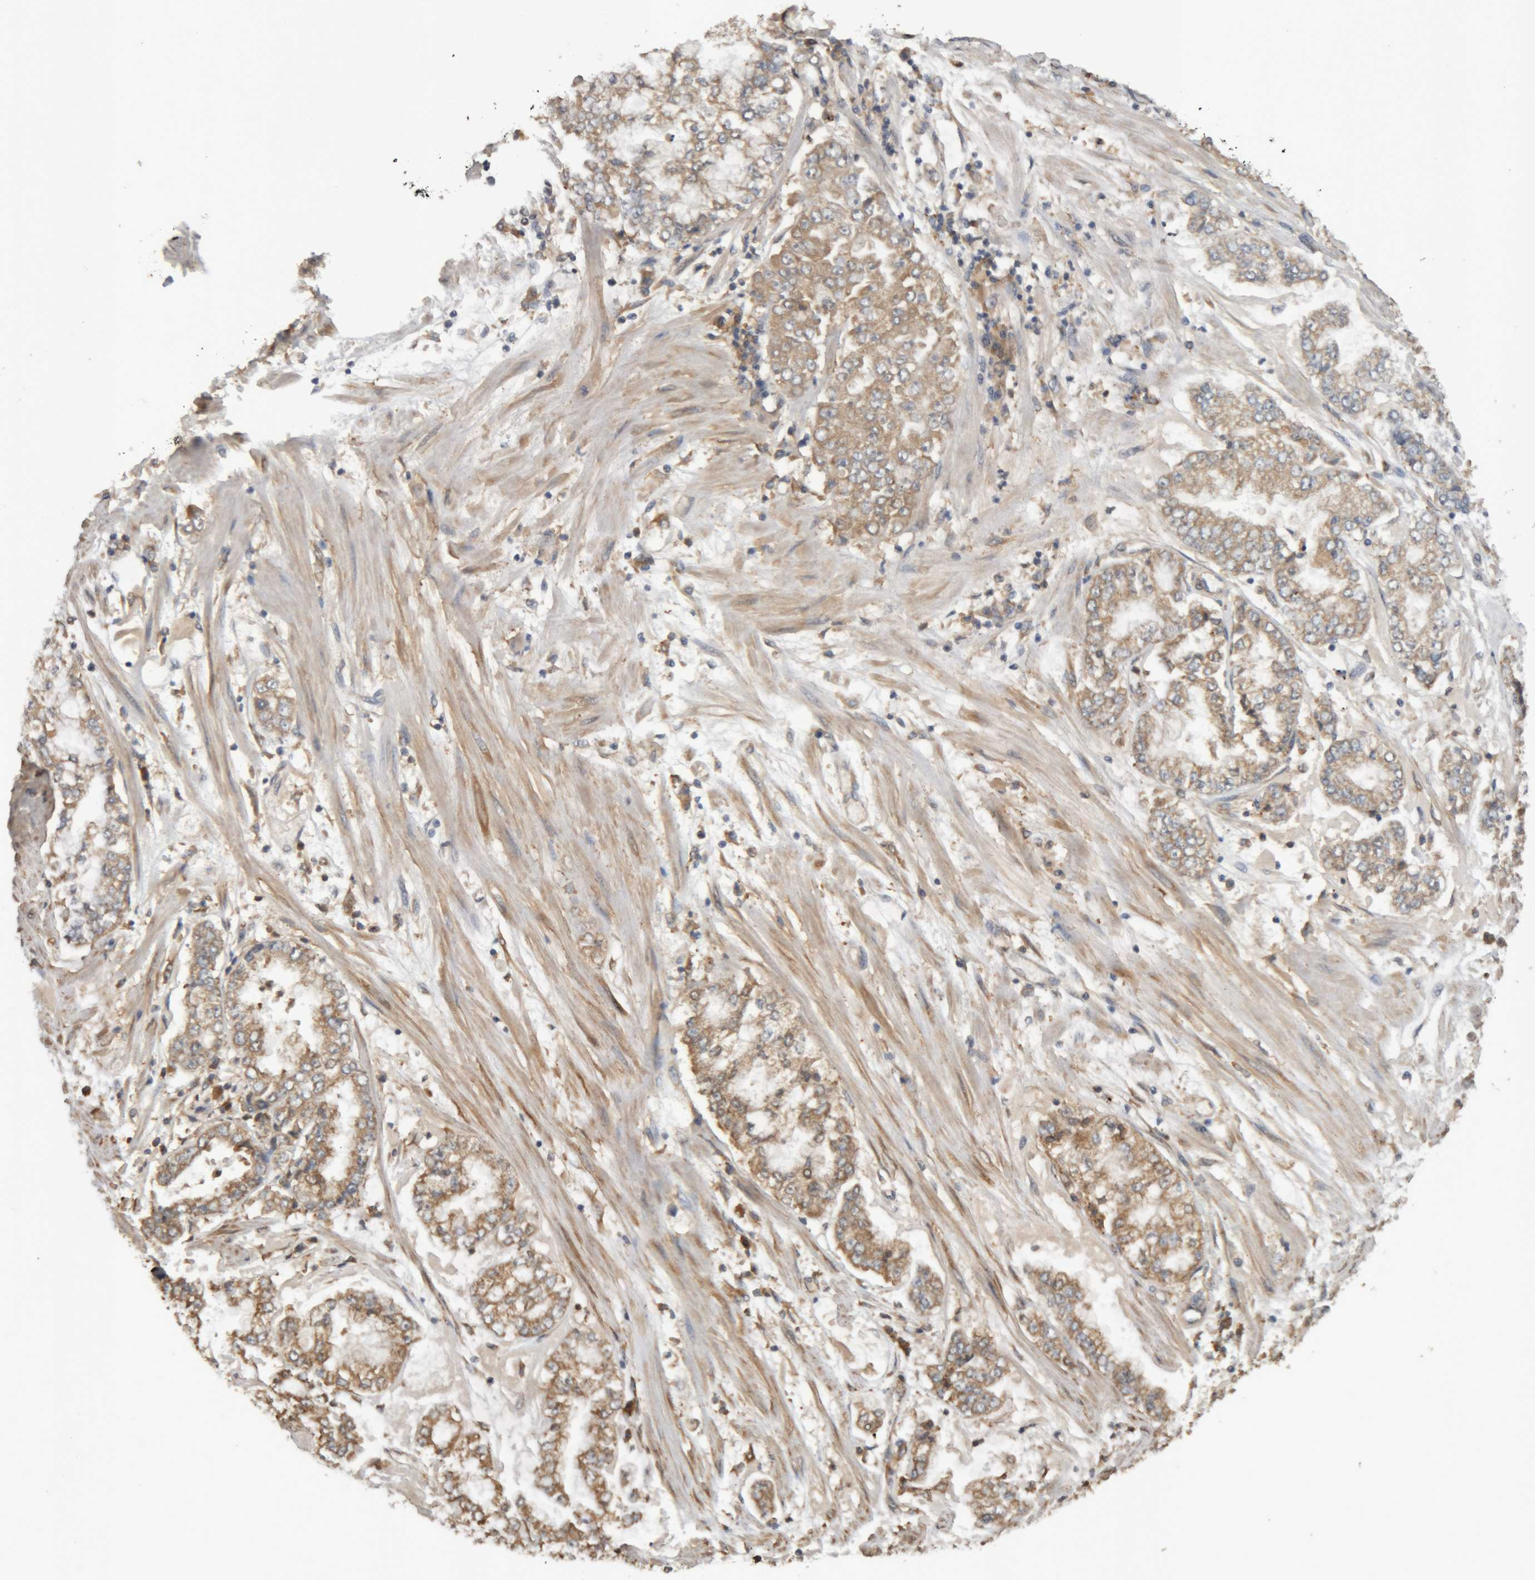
{"staining": {"intensity": "moderate", "quantity": ">75%", "location": "cytoplasmic/membranous"}, "tissue": "stomach cancer", "cell_type": "Tumor cells", "image_type": "cancer", "snomed": [{"axis": "morphology", "description": "Adenocarcinoma, NOS"}, {"axis": "topography", "description": "Stomach"}], "caption": "Immunohistochemical staining of human stomach adenocarcinoma exhibits moderate cytoplasmic/membranous protein expression in about >75% of tumor cells.", "gene": "TMED7", "patient": {"sex": "male", "age": 76}}